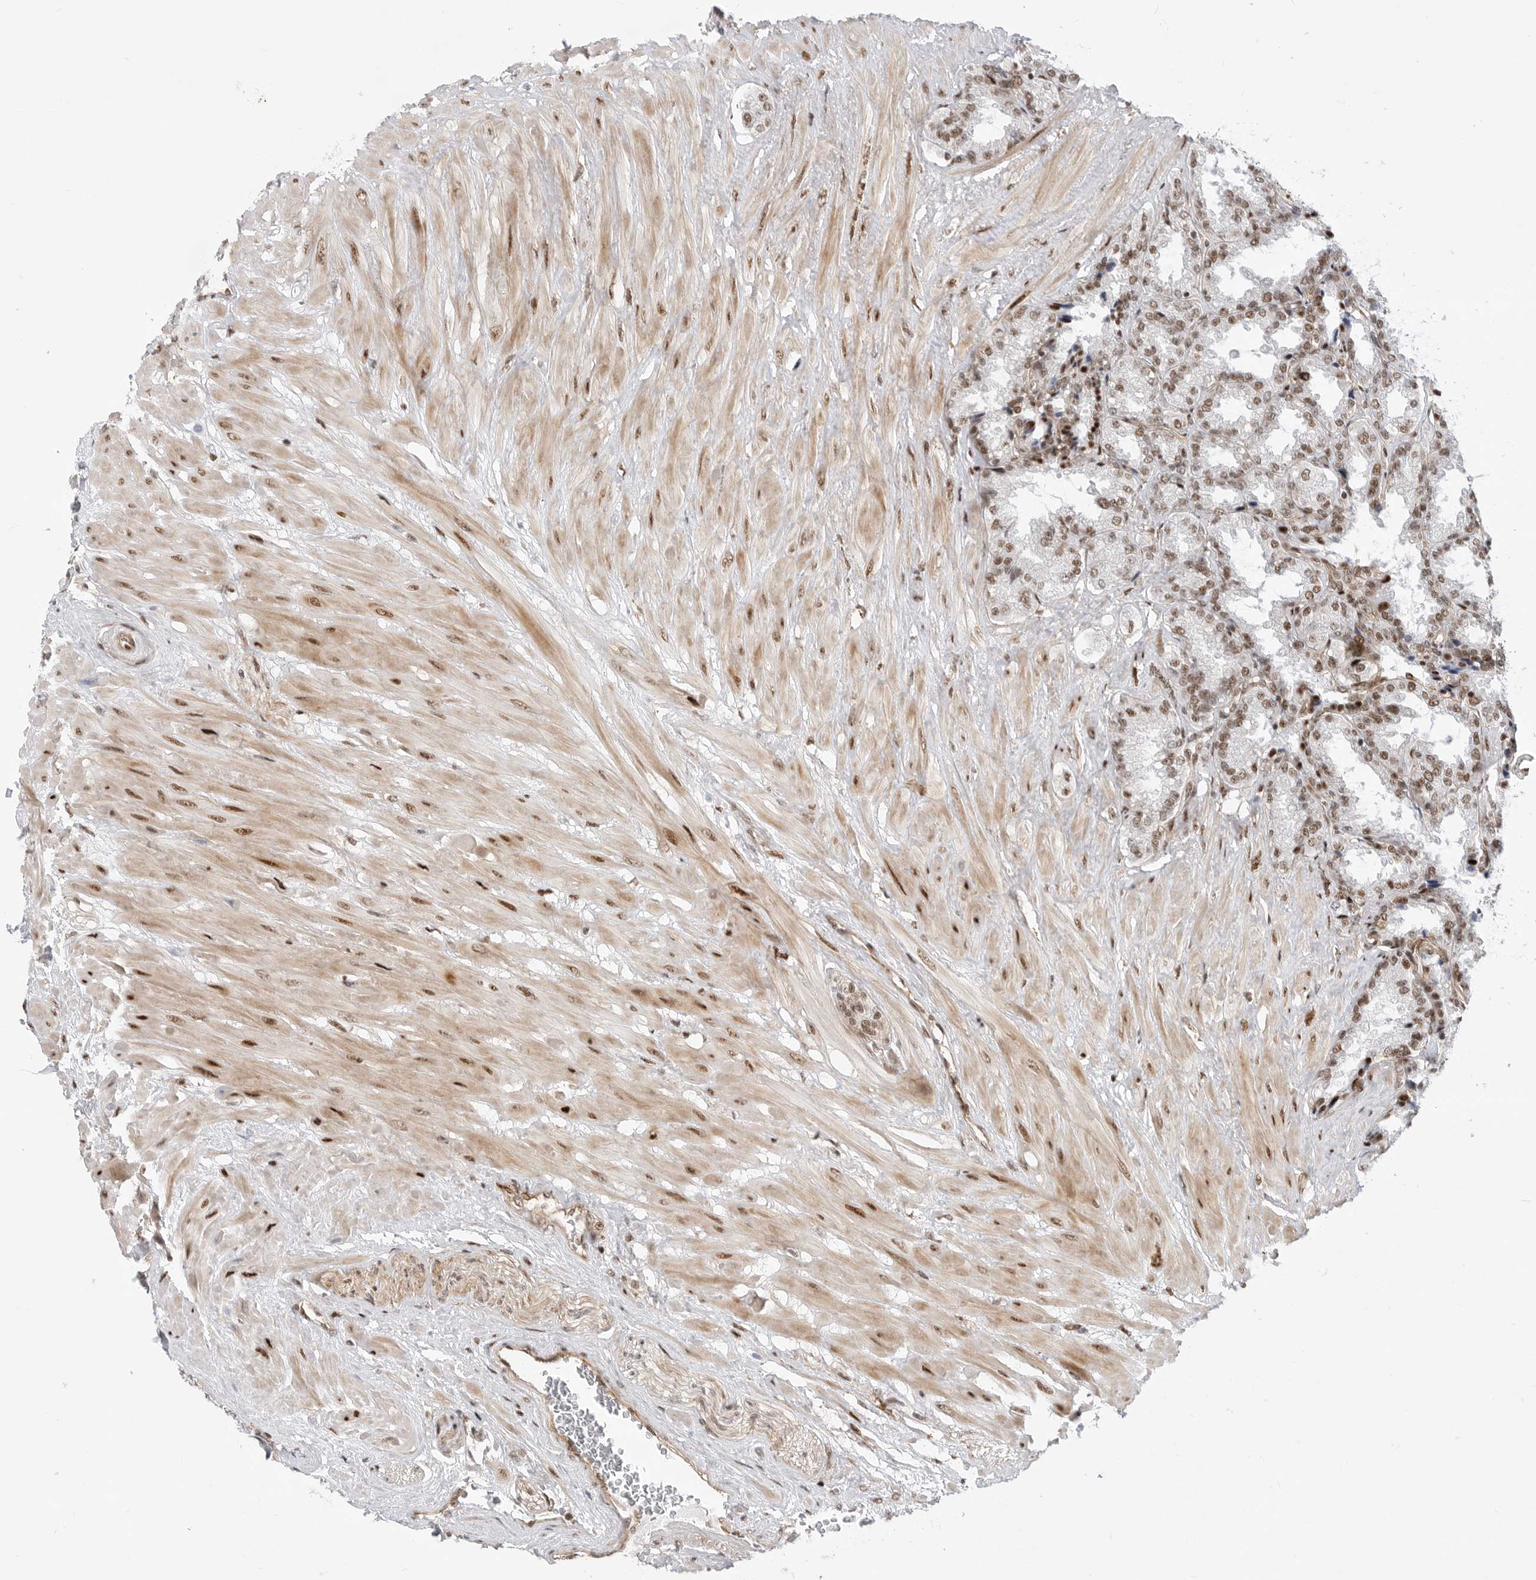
{"staining": {"intensity": "moderate", "quantity": ">75%", "location": "nuclear"}, "tissue": "seminal vesicle", "cell_type": "Glandular cells", "image_type": "normal", "snomed": [{"axis": "morphology", "description": "Normal tissue, NOS"}, {"axis": "topography", "description": "Seminal veicle"}], "caption": "Immunohistochemical staining of benign seminal vesicle exhibits >75% levels of moderate nuclear protein expression in approximately >75% of glandular cells.", "gene": "GPATCH2", "patient": {"sex": "male", "age": 46}}